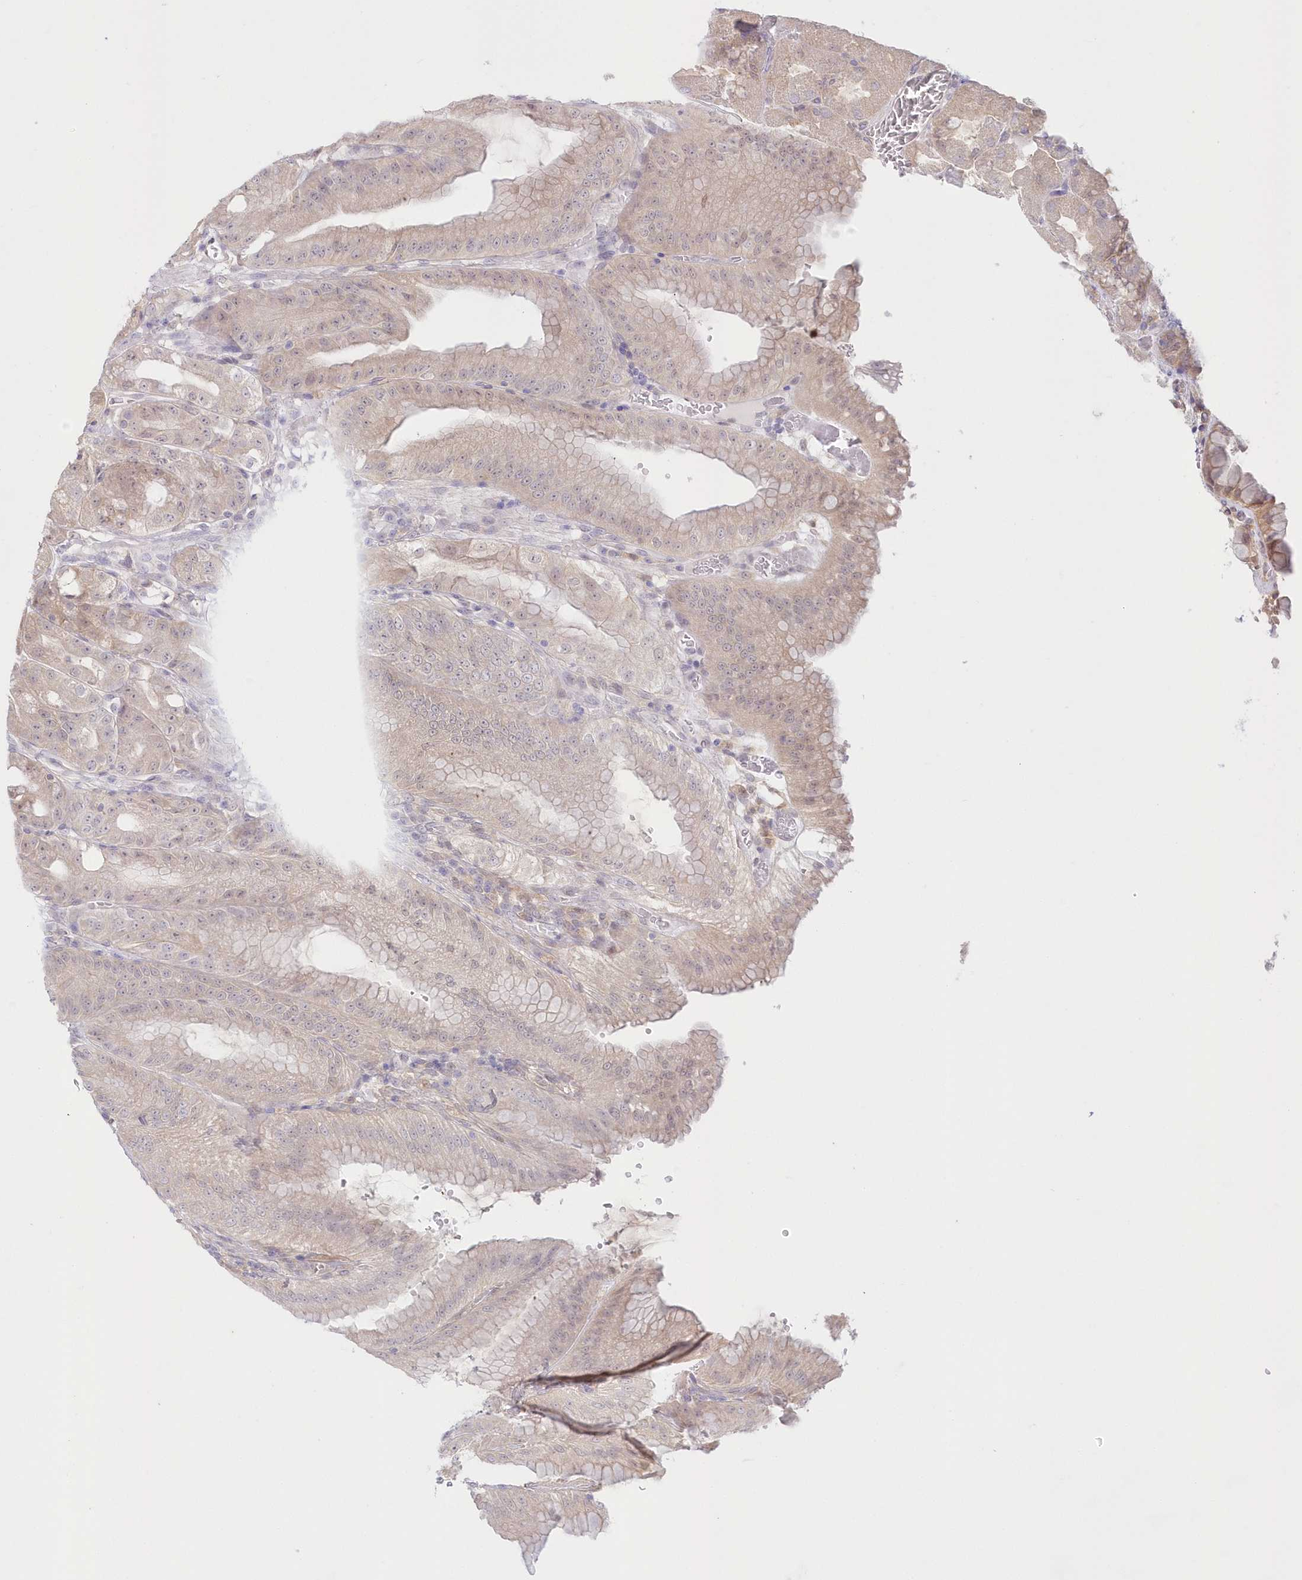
{"staining": {"intensity": "weak", "quantity": ">75%", "location": "cytoplasmic/membranous"}, "tissue": "stomach", "cell_type": "Glandular cells", "image_type": "normal", "snomed": [{"axis": "morphology", "description": "Normal tissue, NOS"}, {"axis": "topography", "description": "Stomach, upper"}, {"axis": "topography", "description": "Stomach, lower"}], "caption": "Stomach stained with DAB (3,3'-diaminobenzidine) IHC exhibits low levels of weak cytoplasmic/membranous positivity in approximately >75% of glandular cells.", "gene": "RNPEP", "patient": {"sex": "male", "age": 71}}